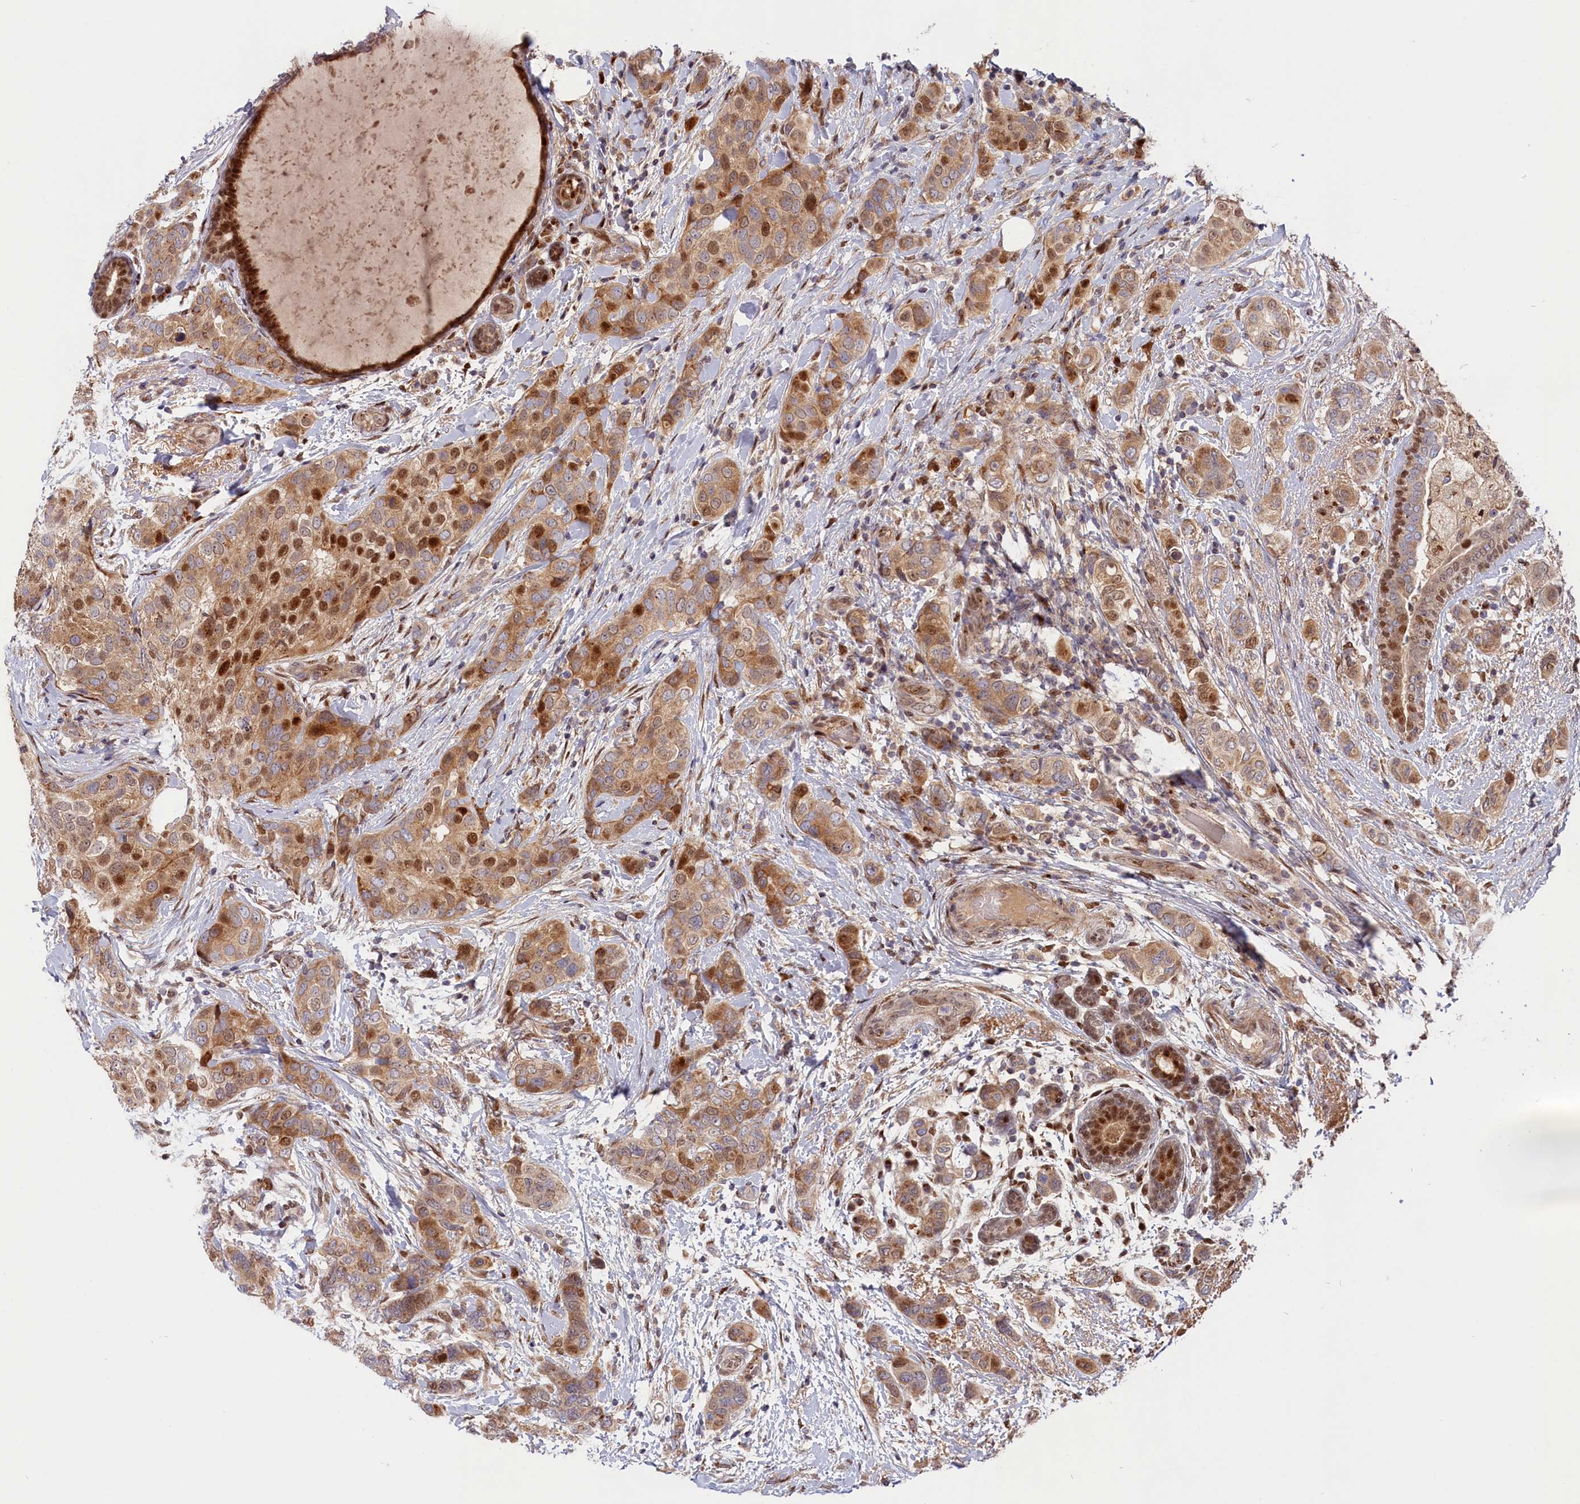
{"staining": {"intensity": "moderate", "quantity": ">75%", "location": "cytoplasmic/membranous,nuclear"}, "tissue": "breast cancer", "cell_type": "Tumor cells", "image_type": "cancer", "snomed": [{"axis": "morphology", "description": "Lobular carcinoma"}, {"axis": "topography", "description": "Breast"}], "caption": "Protein expression by IHC exhibits moderate cytoplasmic/membranous and nuclear positivity in about >75% of tumor cells in breast cancer.", "gene": "CHST12", "patient": {"sex": "female", "age": 51}}